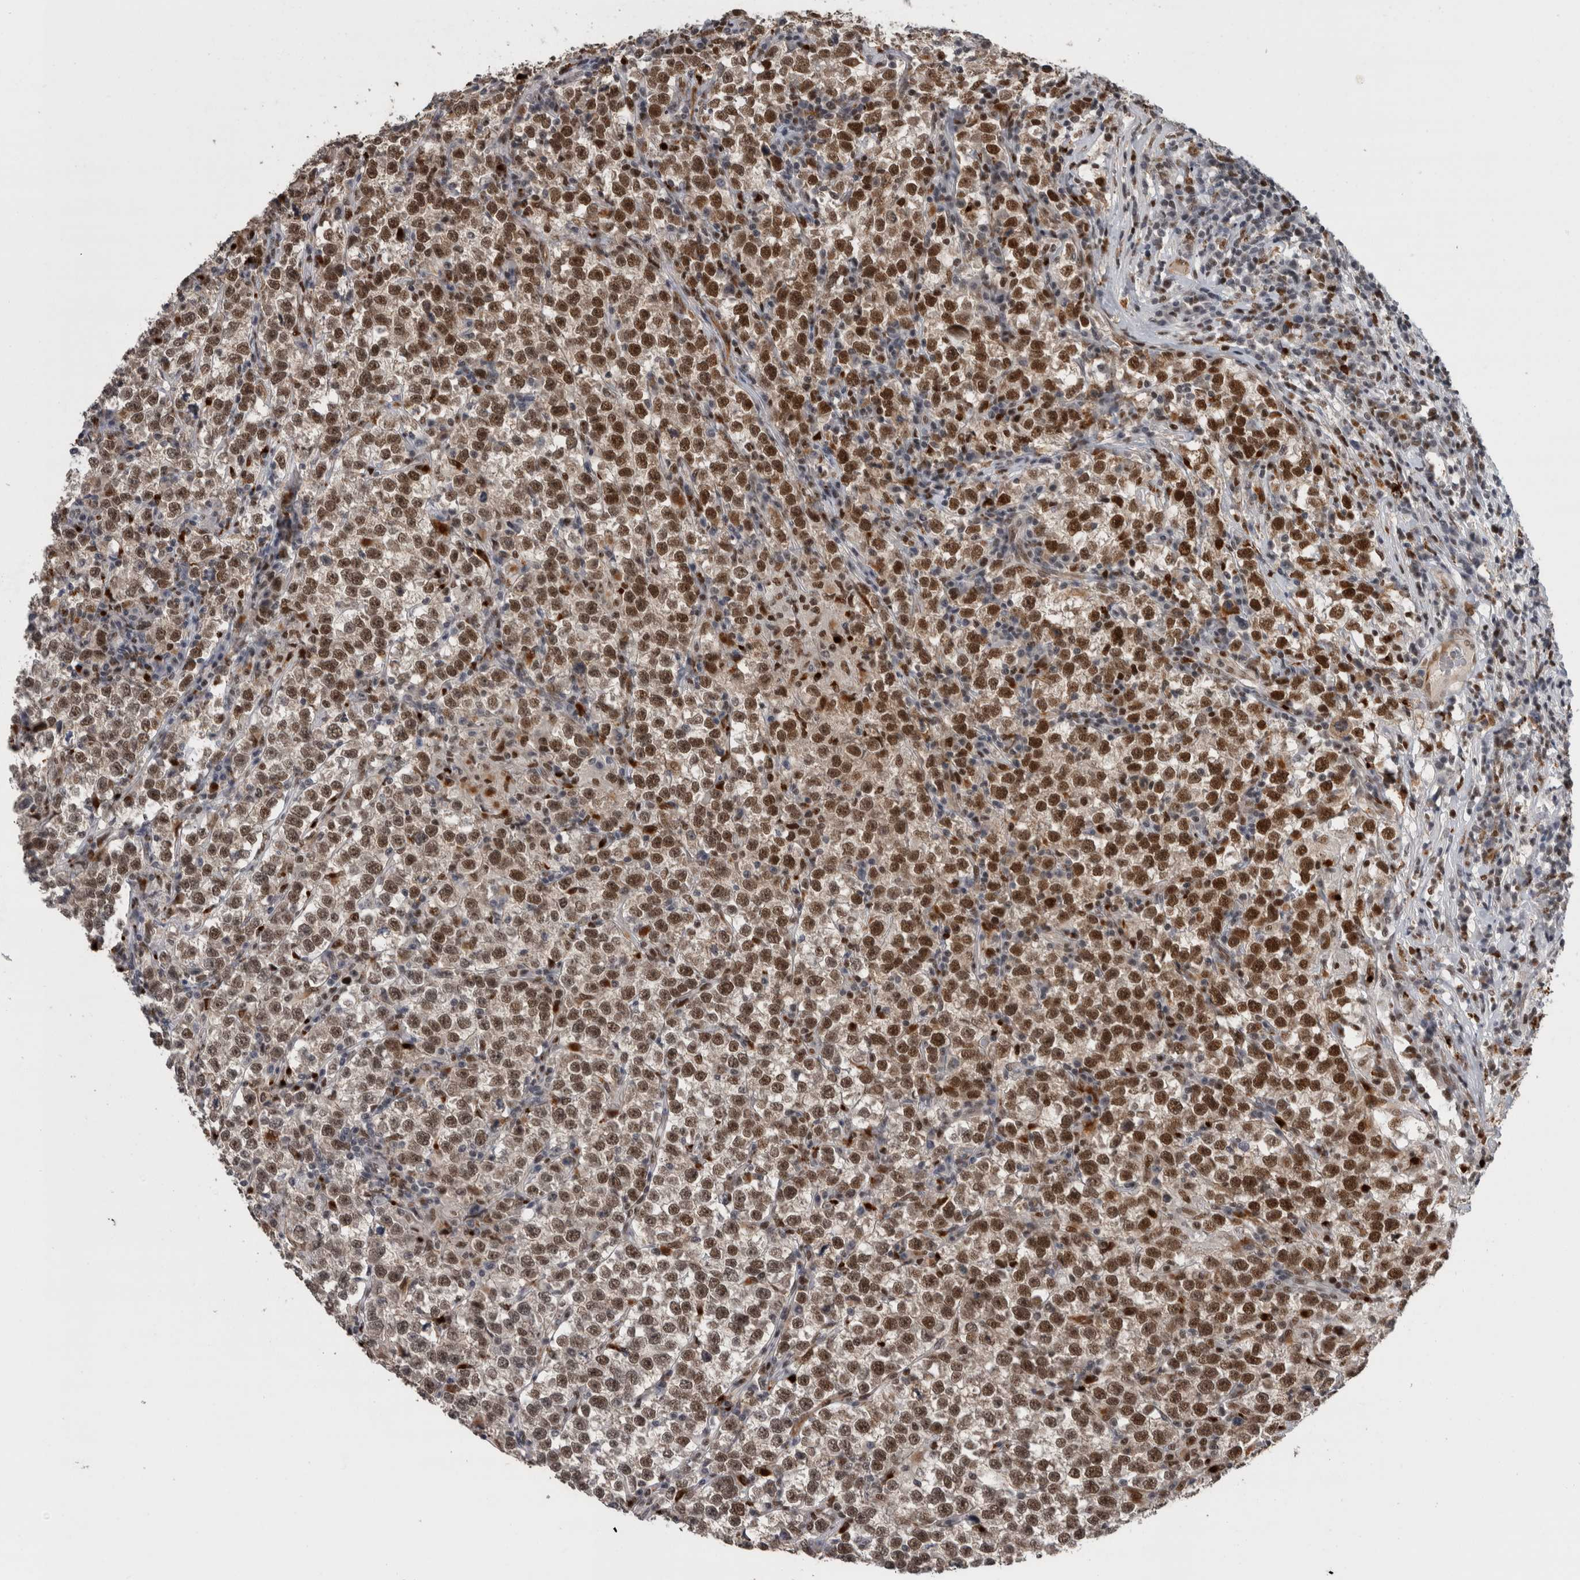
{"staining": {"intensity": "moderate", "quantity": ">75%", "location": "nuclear"}, "tissue": "testis cancer", "cell_type": "Tumor cells", "image_type": "cancer", "snomed": [{"axis": "morphology", "description": "Normal tissue, NOS"}, {"axis": "morphology", "description": "Seminoma, NOS"}, {"axis": "topography", "description": "Testis"}], "caption": "Protein staining demonstrates moderate nuclear positivity in approximately >75% of tumor cells in testis cancer.", "gene": "POLD2", "patient": {"sex": "male", "age": 43}}